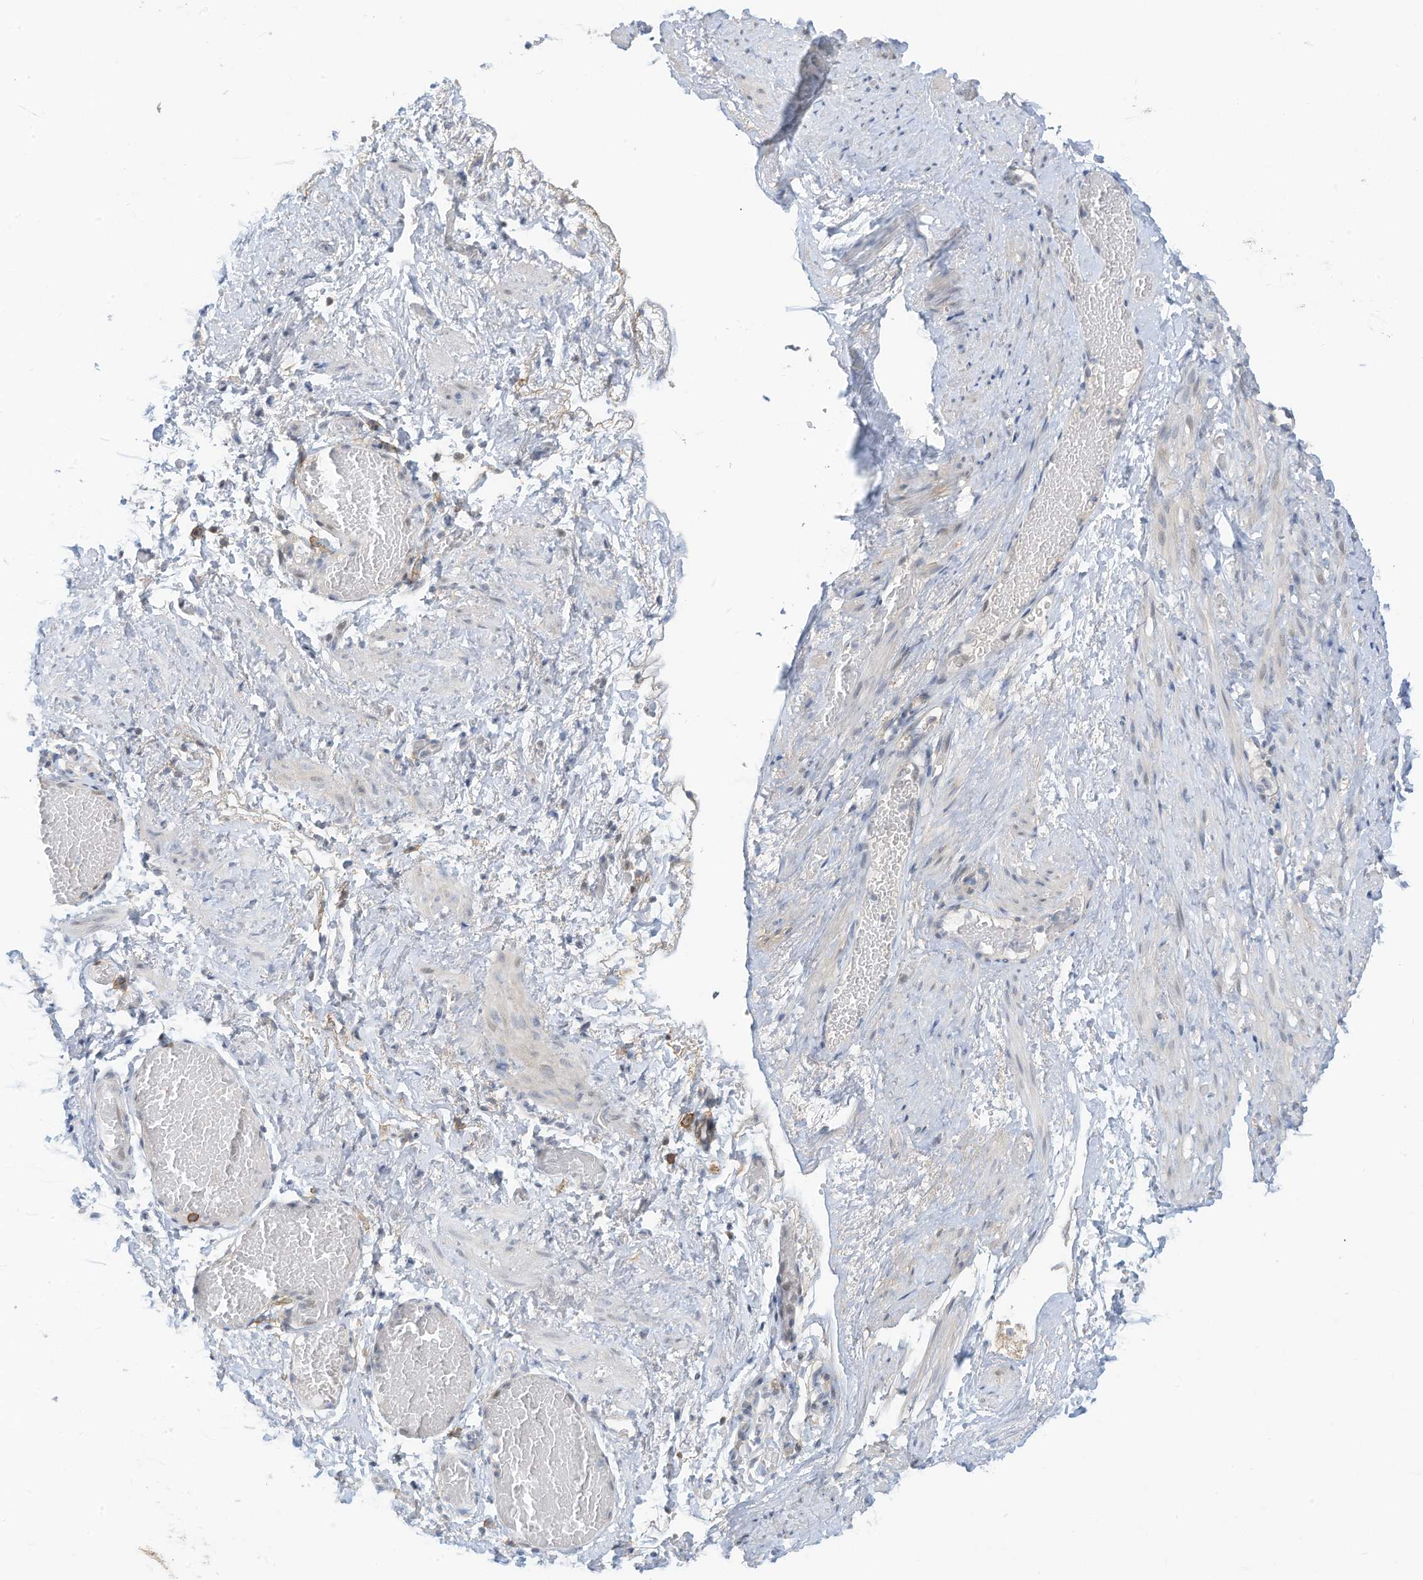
{"staining": {"intensity": "negative", "quantity": "none", "location": "none"}, "tissue": "adipose tissue", "cell_type": "Adipocytes", "image_type": "normal", "snomed": [{"axis": "morphology", "description": "Normal tissue, NOS"}, {"axis": "topography", "description": "Smooth muscle"}, {"axis": "topography", "description": "Peripheral nerve tissue"}], "caption": "Protein analysis of benign adipose tissue displays no significant staining in adipocytes.", "gene": "SLC1A5", "patient": {"sex": "female", "age": 39}}